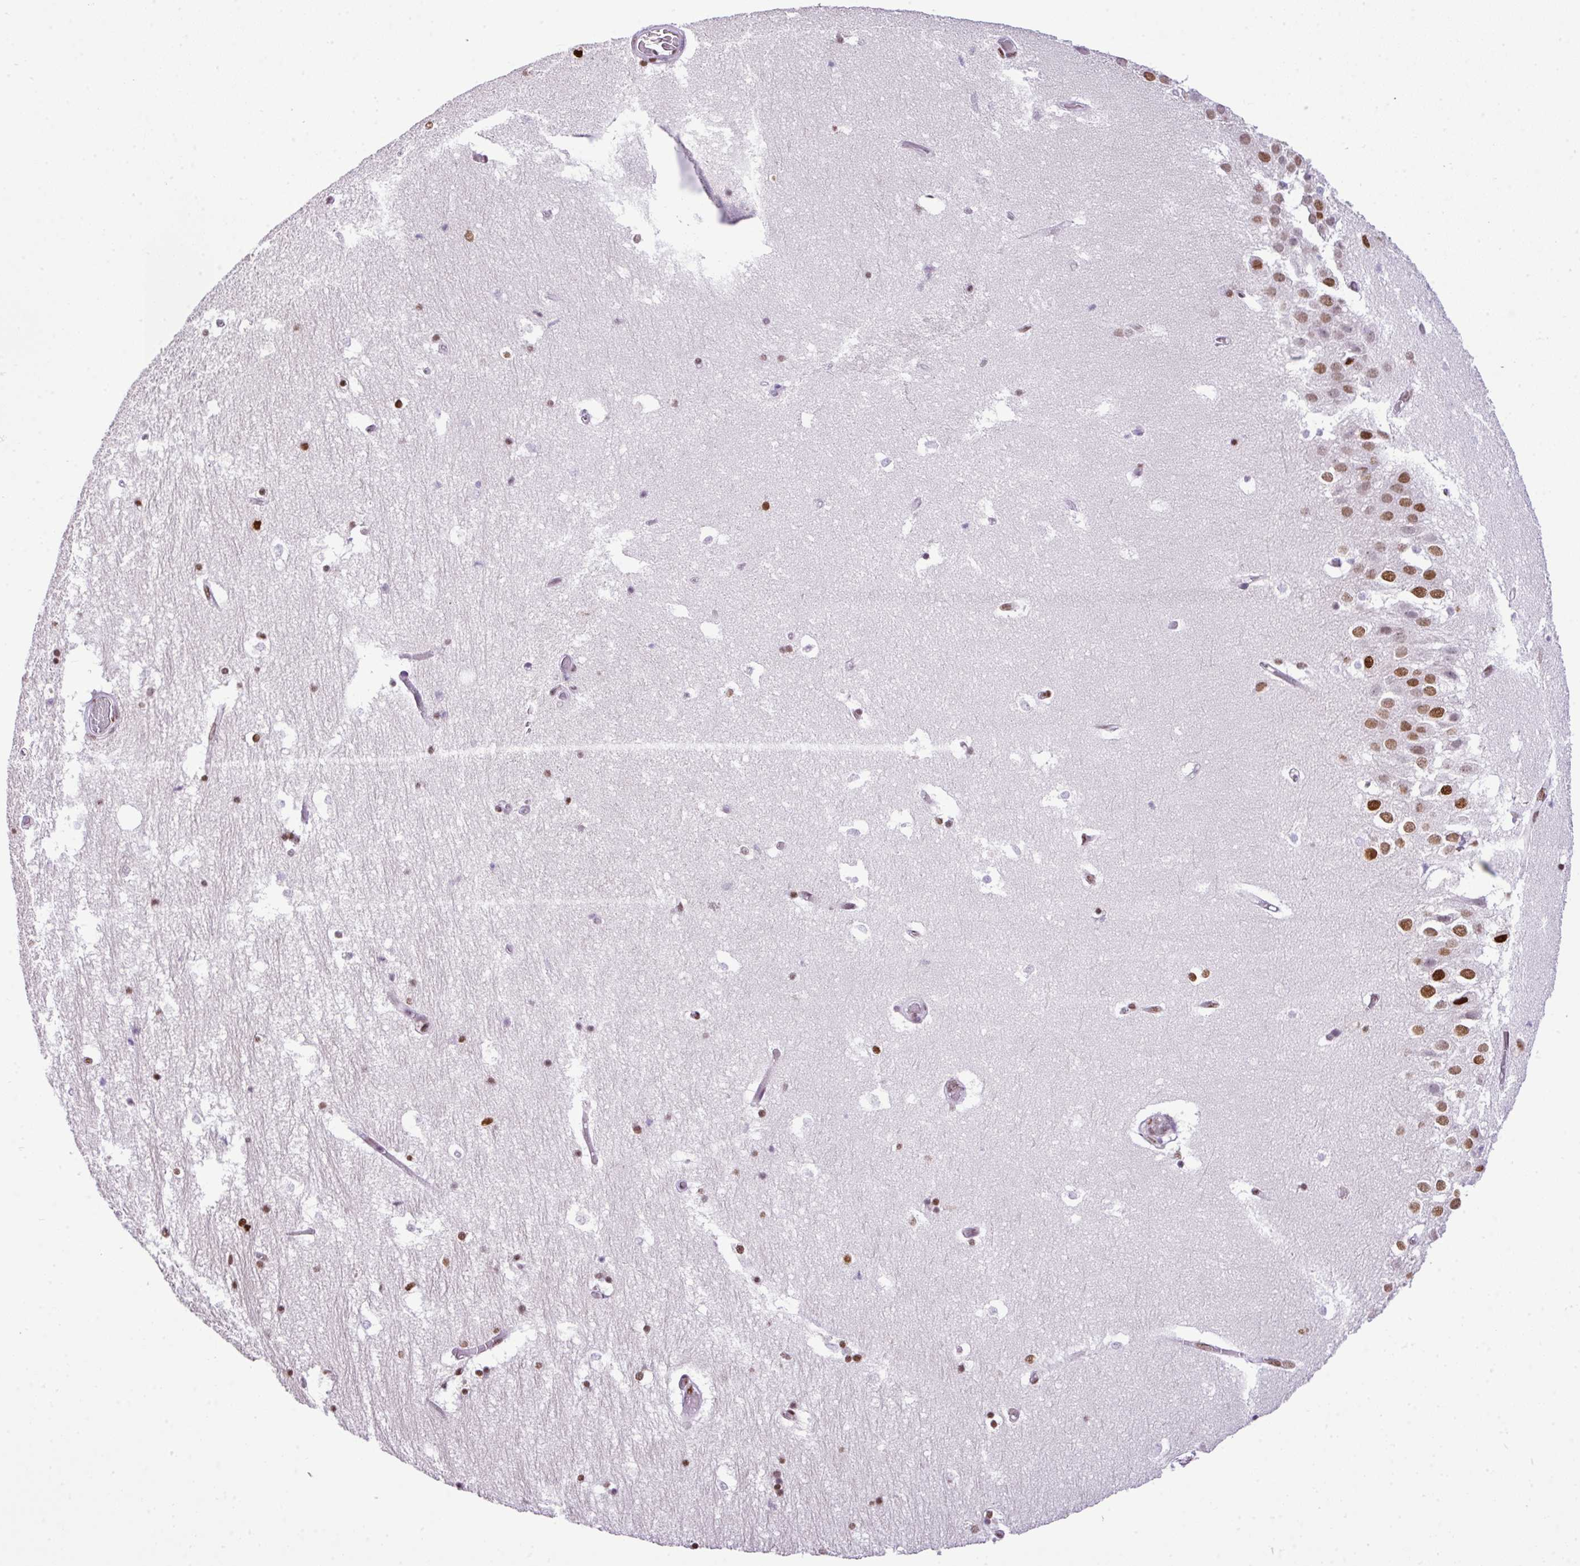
{"staining": {"intensity": "moderate", "quantity": "25%-75%", "location": "nuclear"}, "tissue": "hippocampus", "cell_type": "Glial cells", "image_type": "normal", "snomed": [{"axis": "morphology", "description": "Normal tissue, NOS"}, {"axis": "topography", "description": "Hippocampus"}], "caption": "IHC (DAB) staining of benign hippocampus shows moderate nuclear protein positivity in approximately 25%-75% of glial cells.", "gene": "RARG", "patient": {"sex": "female", "age": 52}}